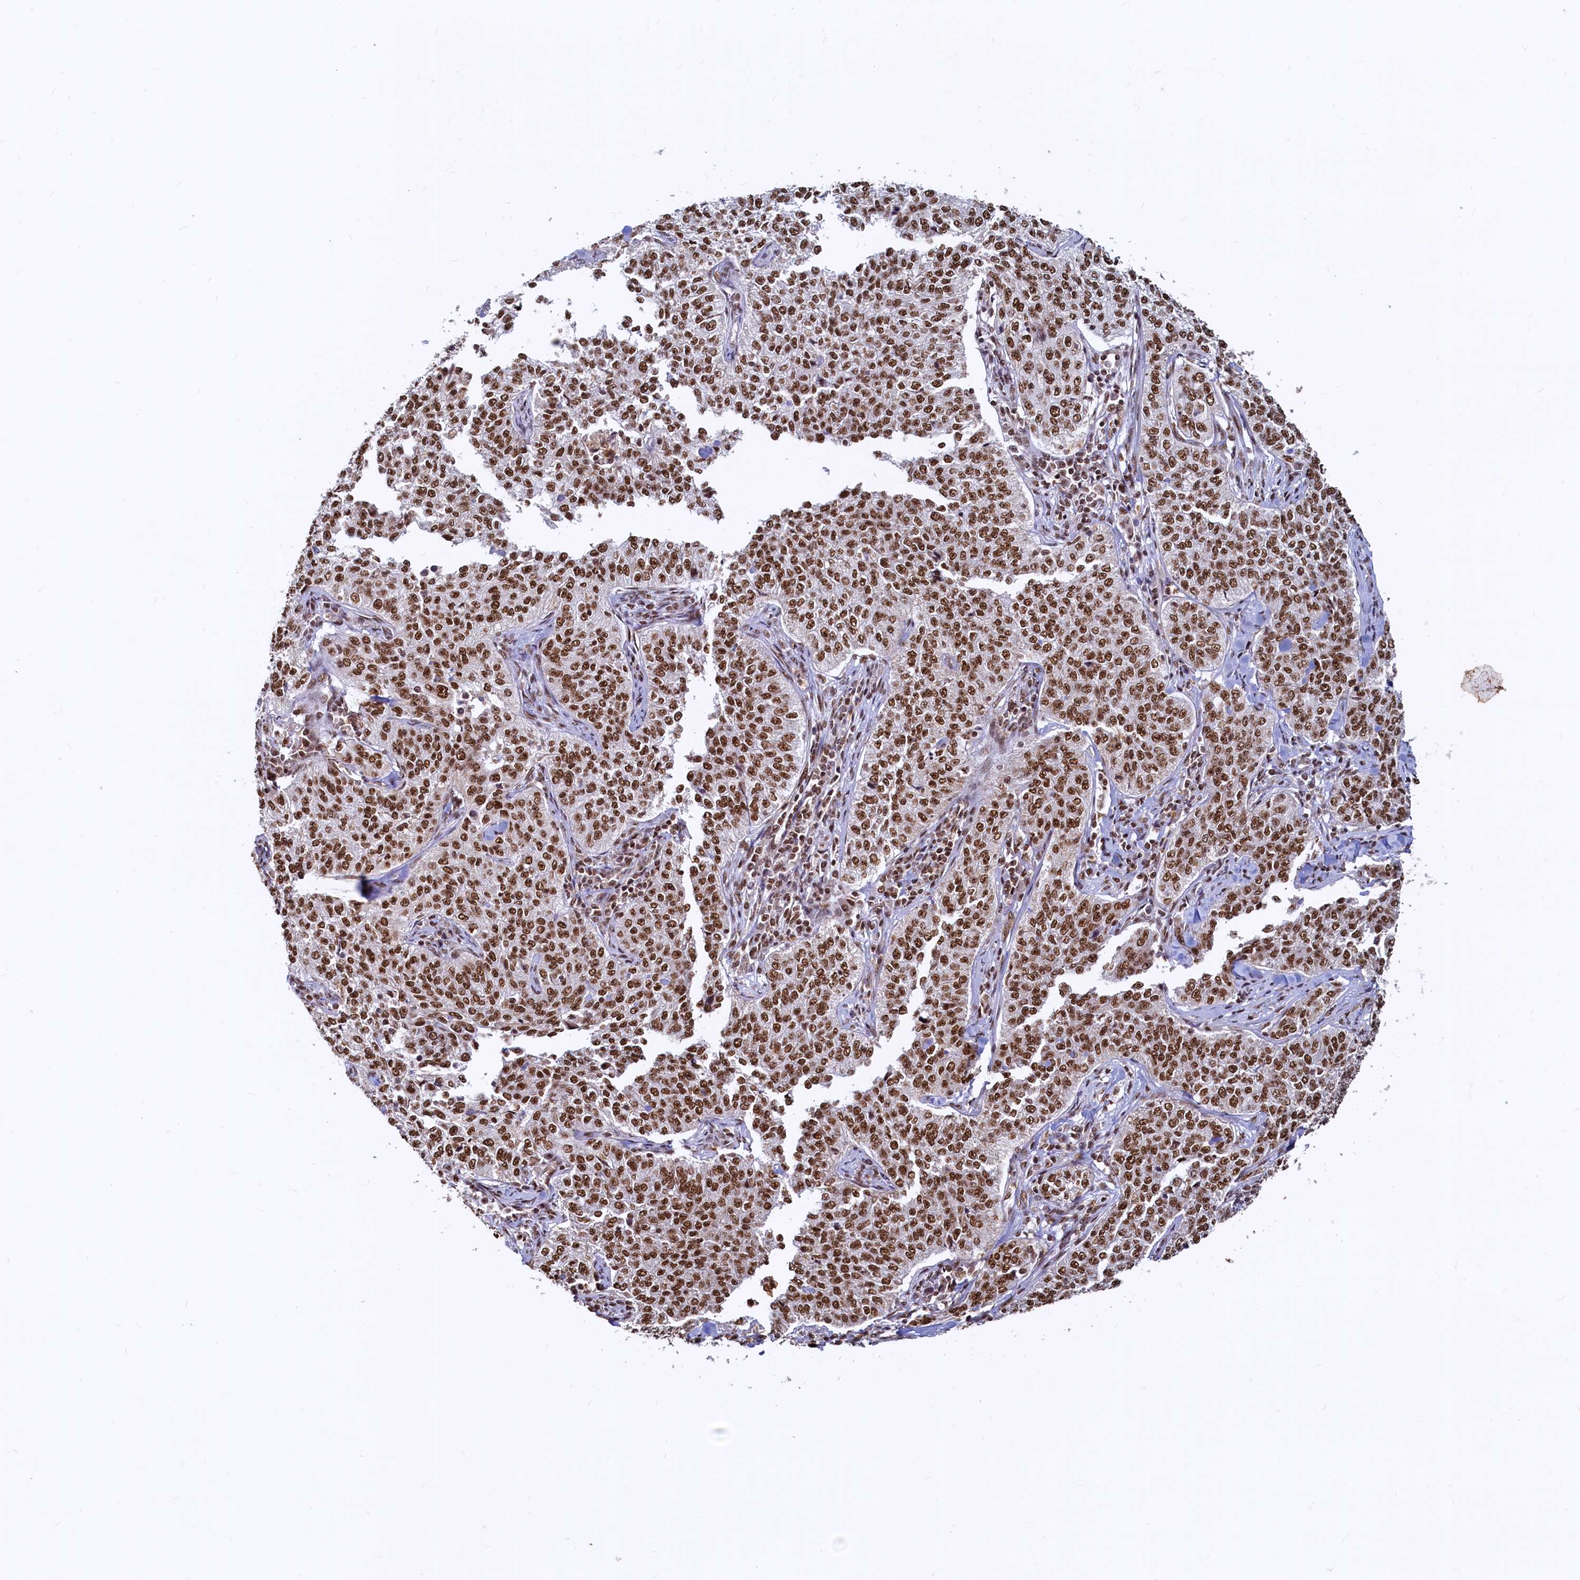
{"staining": {"intensity": "strong", "quantity": ">75%", "location": "nuclear"}, "tissue": "cervical cancer", "cell_type": "Tumor cells", "image_type": "cancer", "snomed": [{"axis": "morphology", "description": "Squamous cell carcinoma, NOS"}, {"axis": "topography", "description": "Cervix"}], "caption": "Approximately >75% of tumor cells in human squamous cell carcinoma (cervical) display strong nuclear protein expression as visualized by brown immunohistochemical staining.", "gene": "RSRC2", "patient": {"sex": "female", "age": 35}}